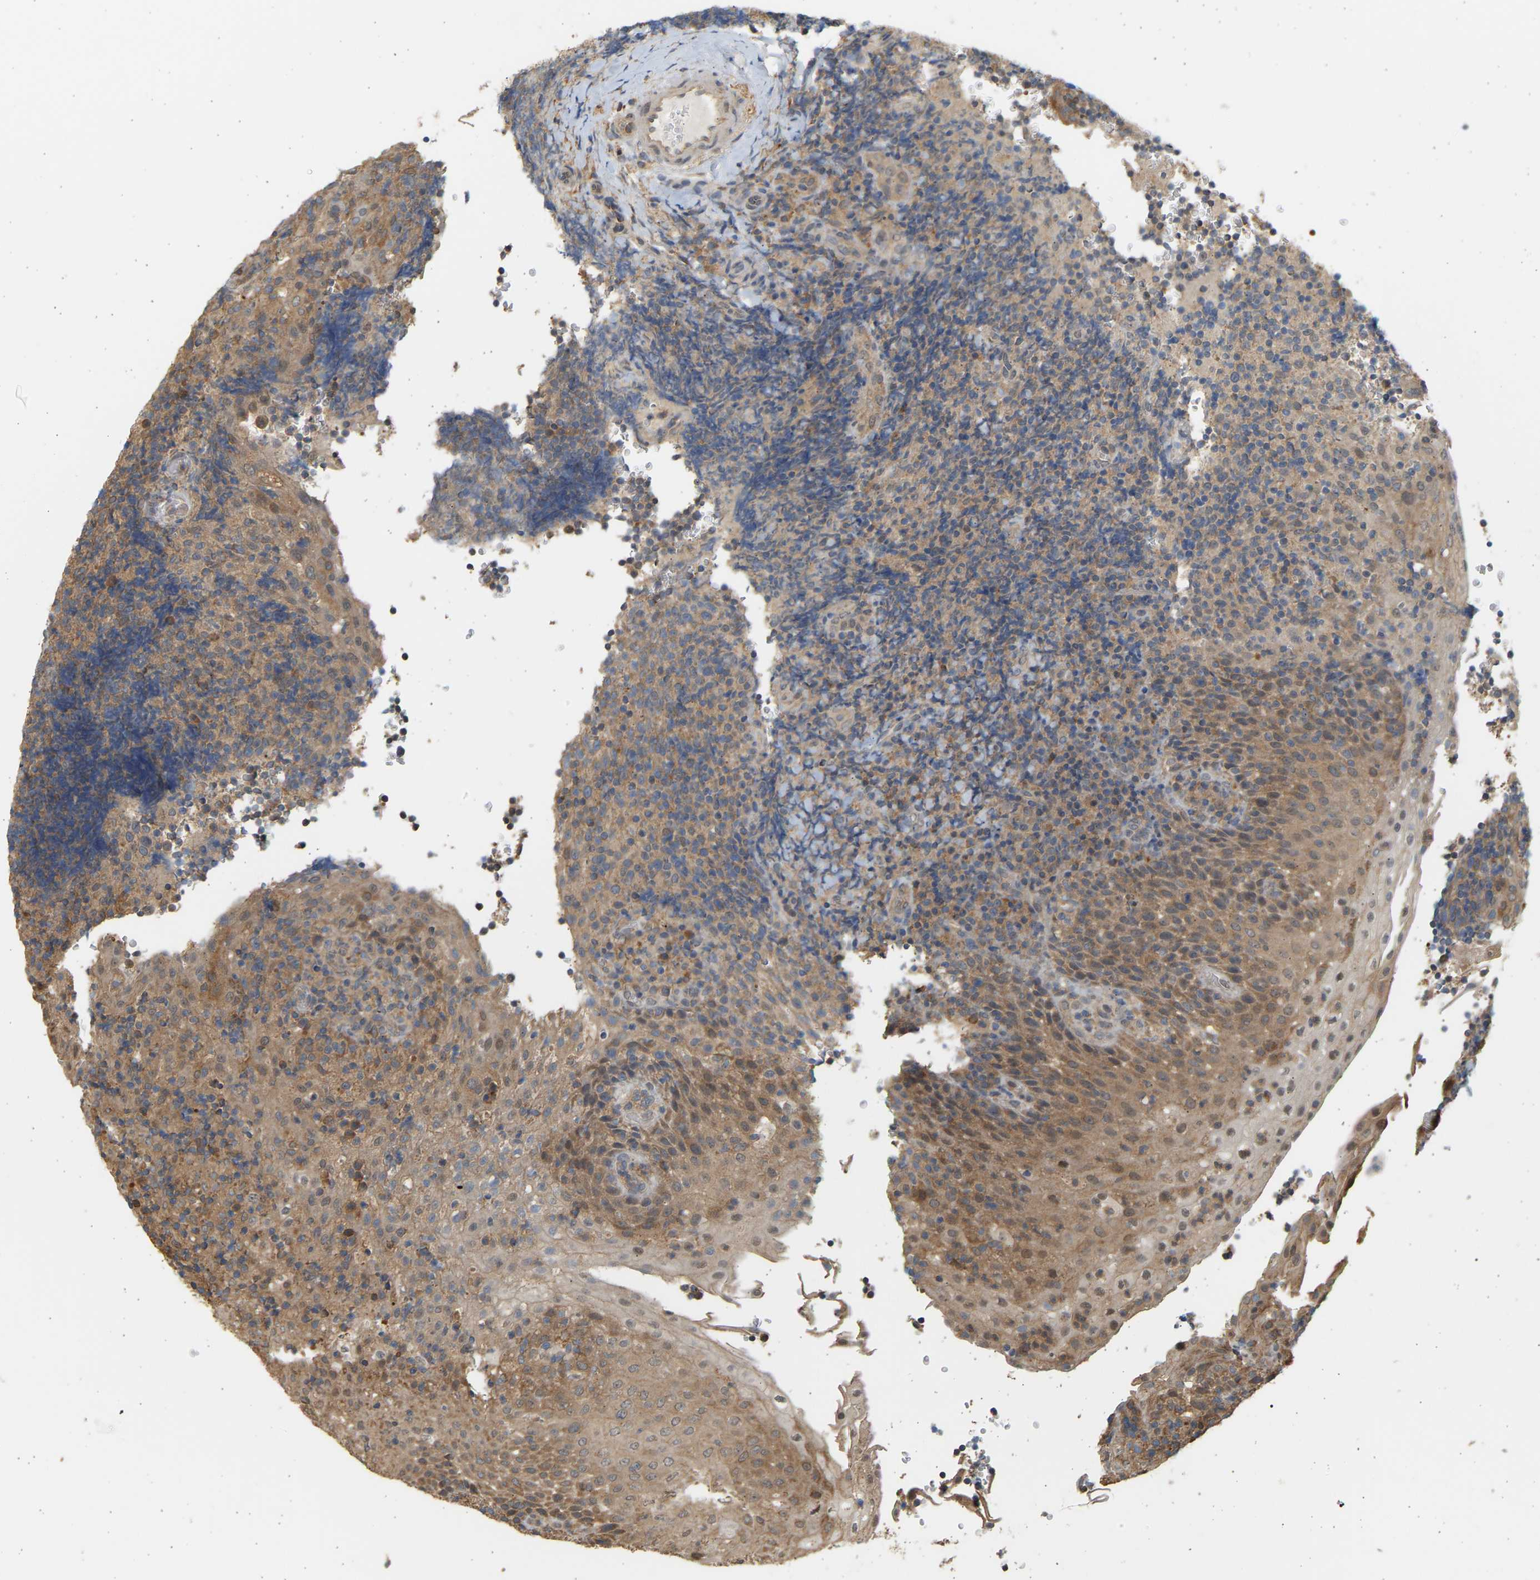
{"staining": {"intensity": "moderate", "quantity": ">75%", "location": "cytoplasmic/membranous"}, "tissue": "lymphoma", "cell_type": "Tumor cells", "image_type": "cancer", "snomed": [{"axis": "morphology", "description": "Malignant lymphoma, non-Hodgkin's type, High grade"}, {"axis": "topography", "description": "Tonsil"}], "caption": "A micrograph of high-grade malignant lymphoma, non-Hodgkin's type stained for a protein displays moderate cytoplasmic/membranous brown staining in tumor cells.", "gene": "B4GALT6", "patient": {"sex": "female", "age": 36}}